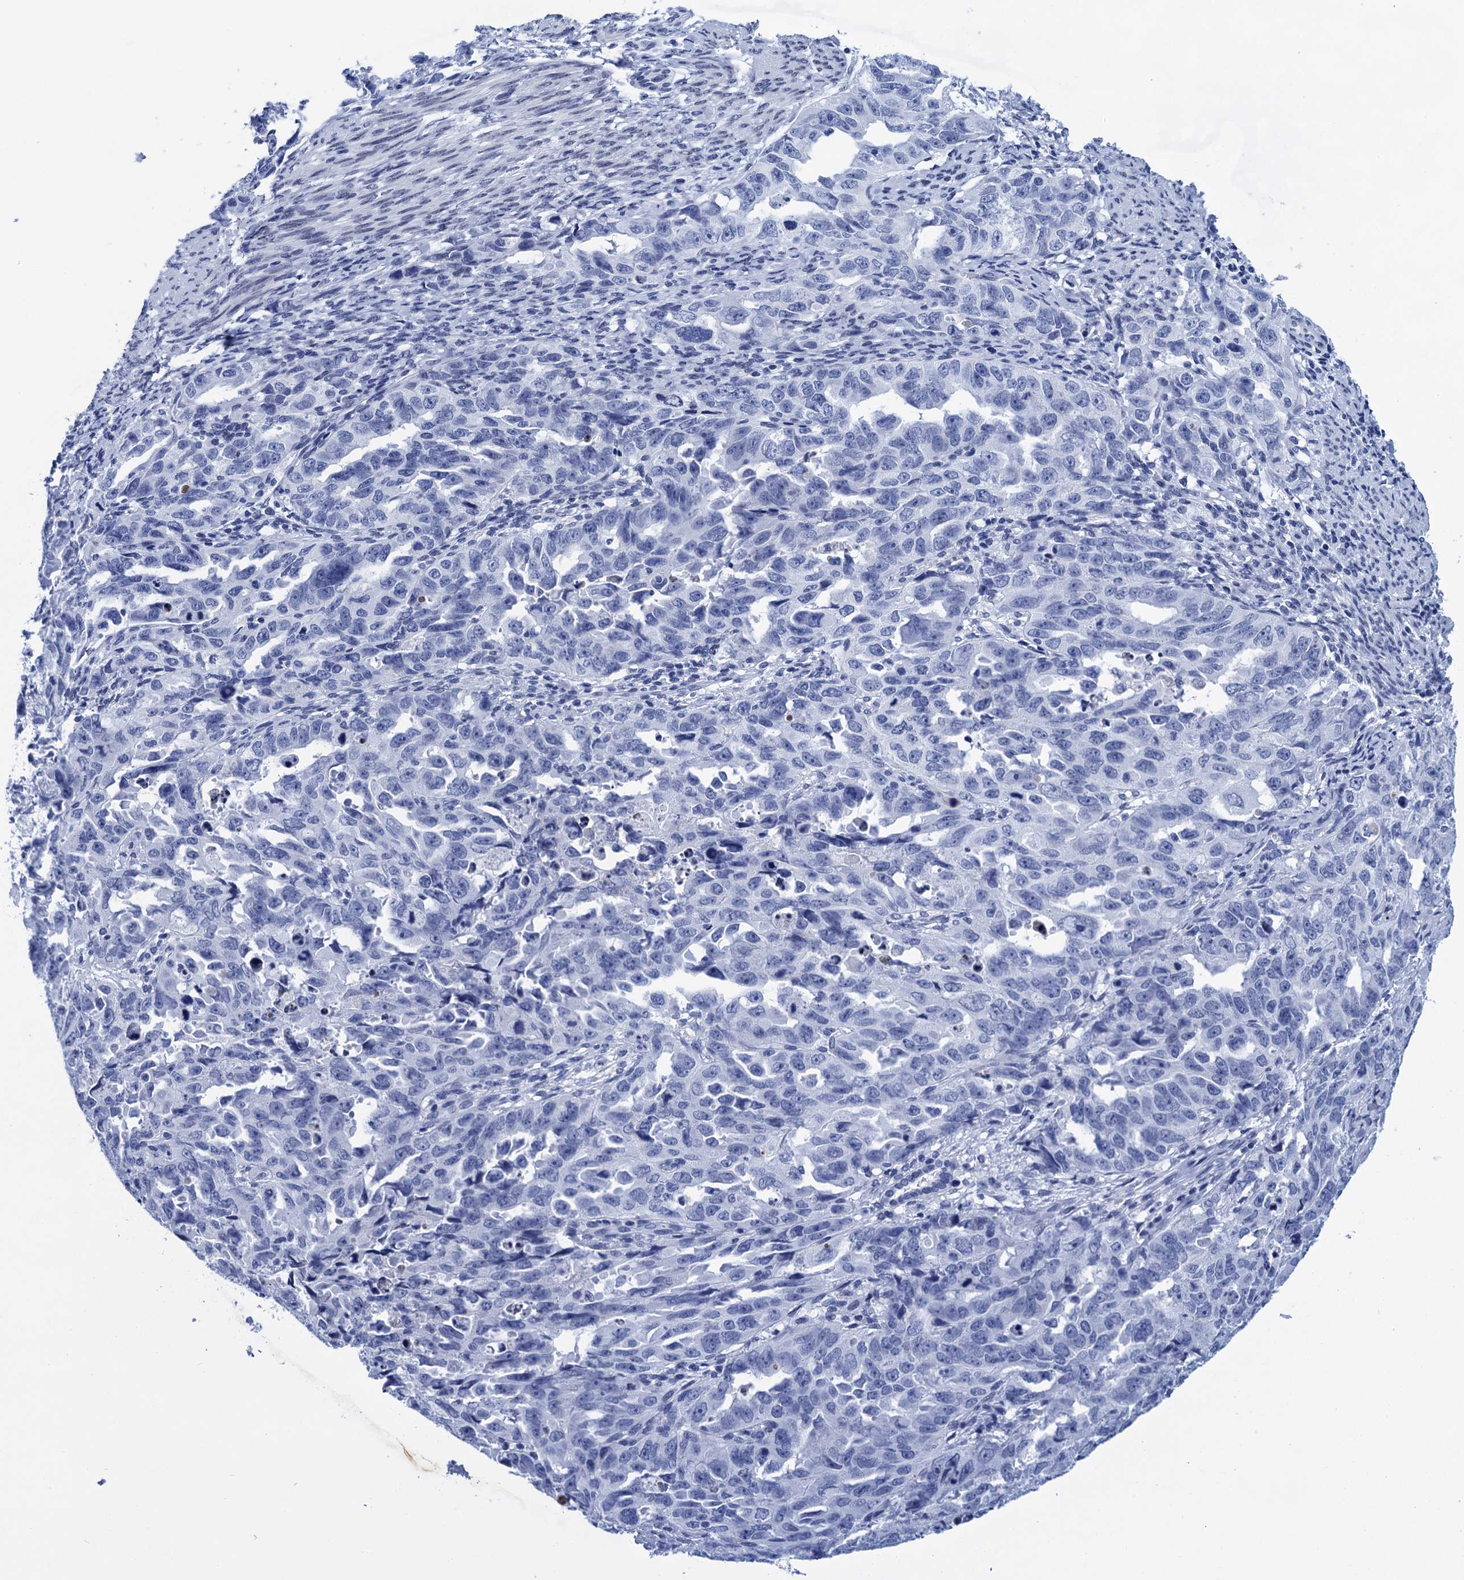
{"staining": {"intensity": "negative", "quantity": "none", "location": "none"}, "tissue": "endometrial cancer", "cell_type": "Tumor cells", "image_type": "cancer", "snomed": [{"axis": "morphology", "description": "Adenocarcinoma, NOS"}, {"axis": "topography", "description": "Endometrium"}], "caption": "A micrograph of endometrial cancer stained for a protein demonstrates no brown staining in tumor cells.", "gene": "METTL25", "patient": {"sex": "female", "age": 65}}